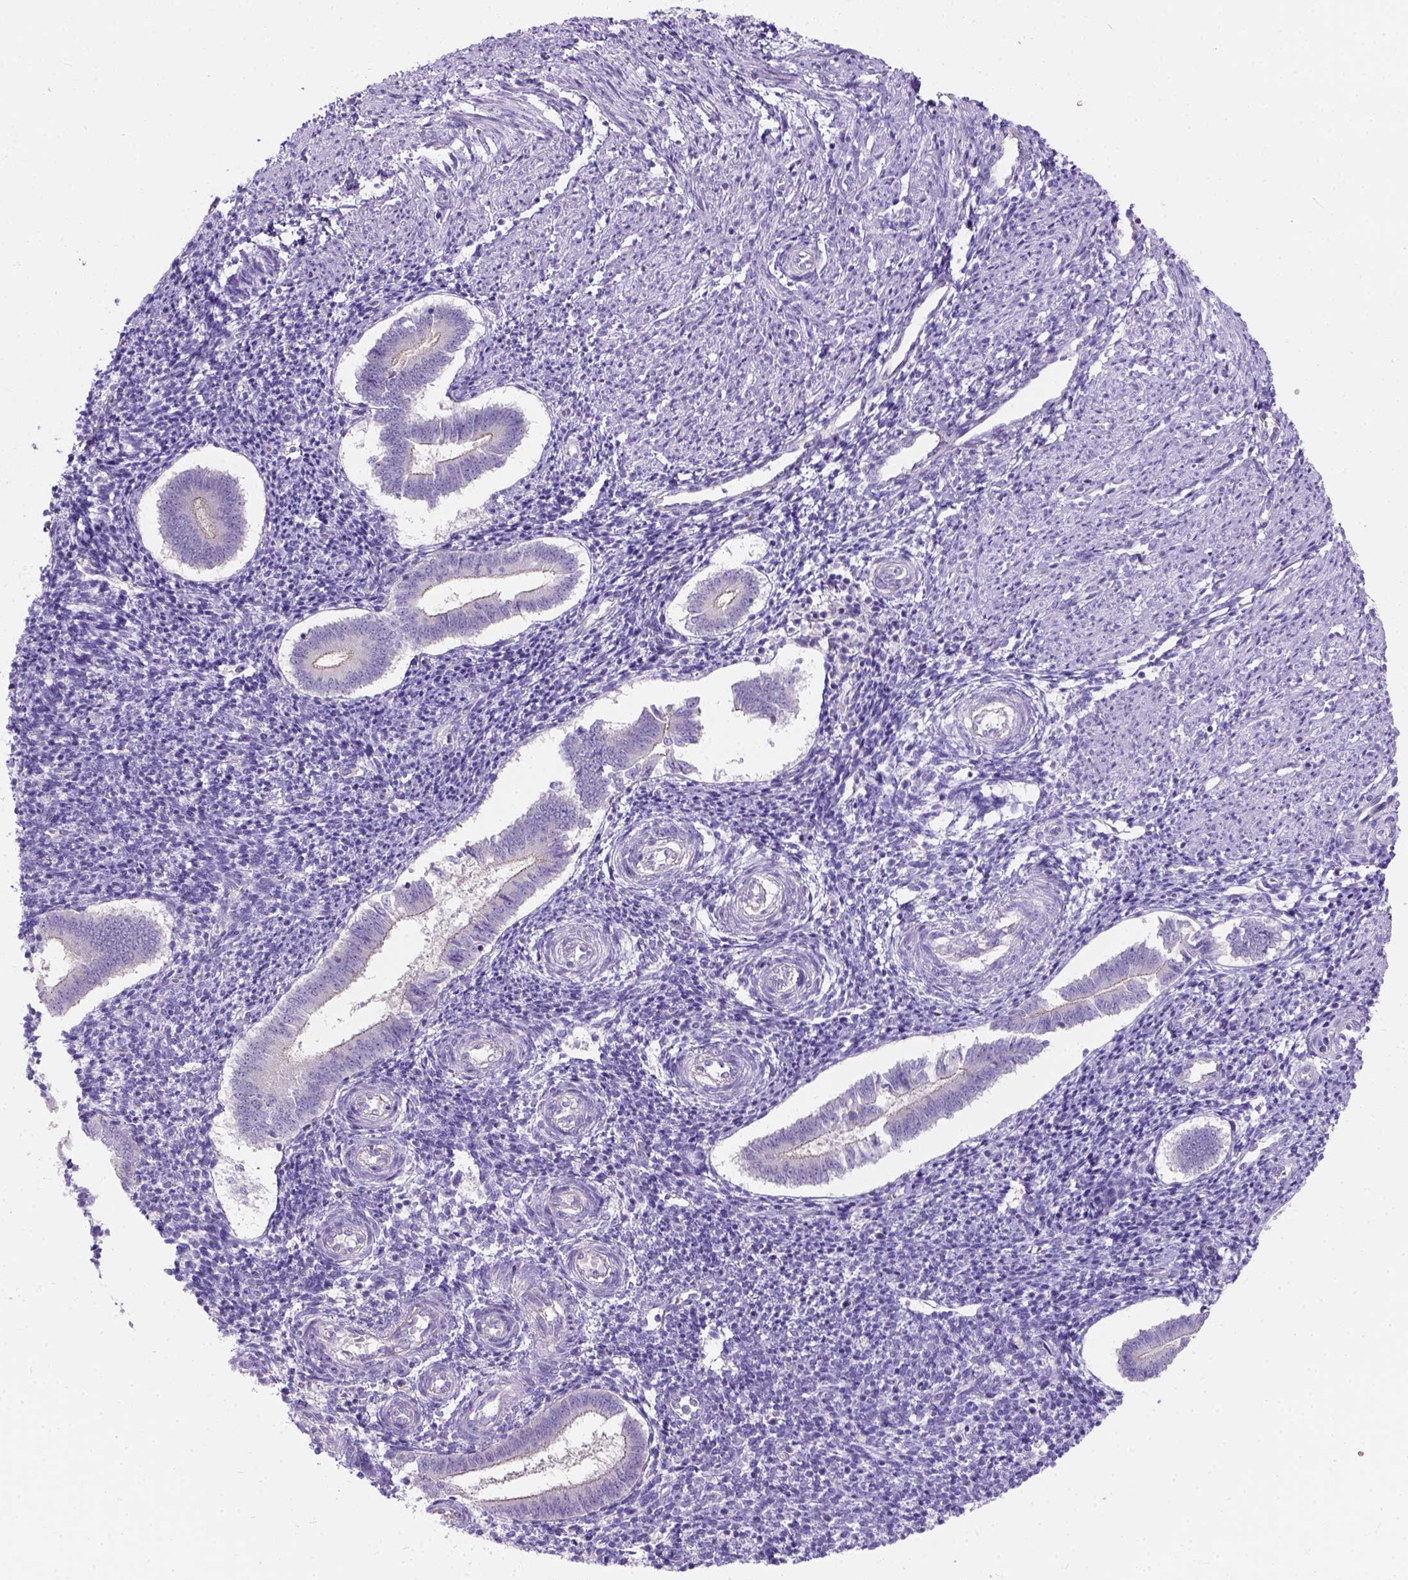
{"staining": {"intensity": "negative", "quantity": "none", "location": "none"}, "tissue": "endometrium", "cell_type": "Cells in endometrial stroma", "image_type": "normal", "snomed": [{"axis": "morphology", "description": "Normal tissue, NOS"}, {"axis": "topography", "description": "Endometrium"}], "caption": "An immunohistochemistry (IHC) micrograph of benign endometrium is shown. There is no staining in cells in endometrial stroma of endometrium.", "gene": "C20orf144", "patient": {"sex": "female", "age": 25}}